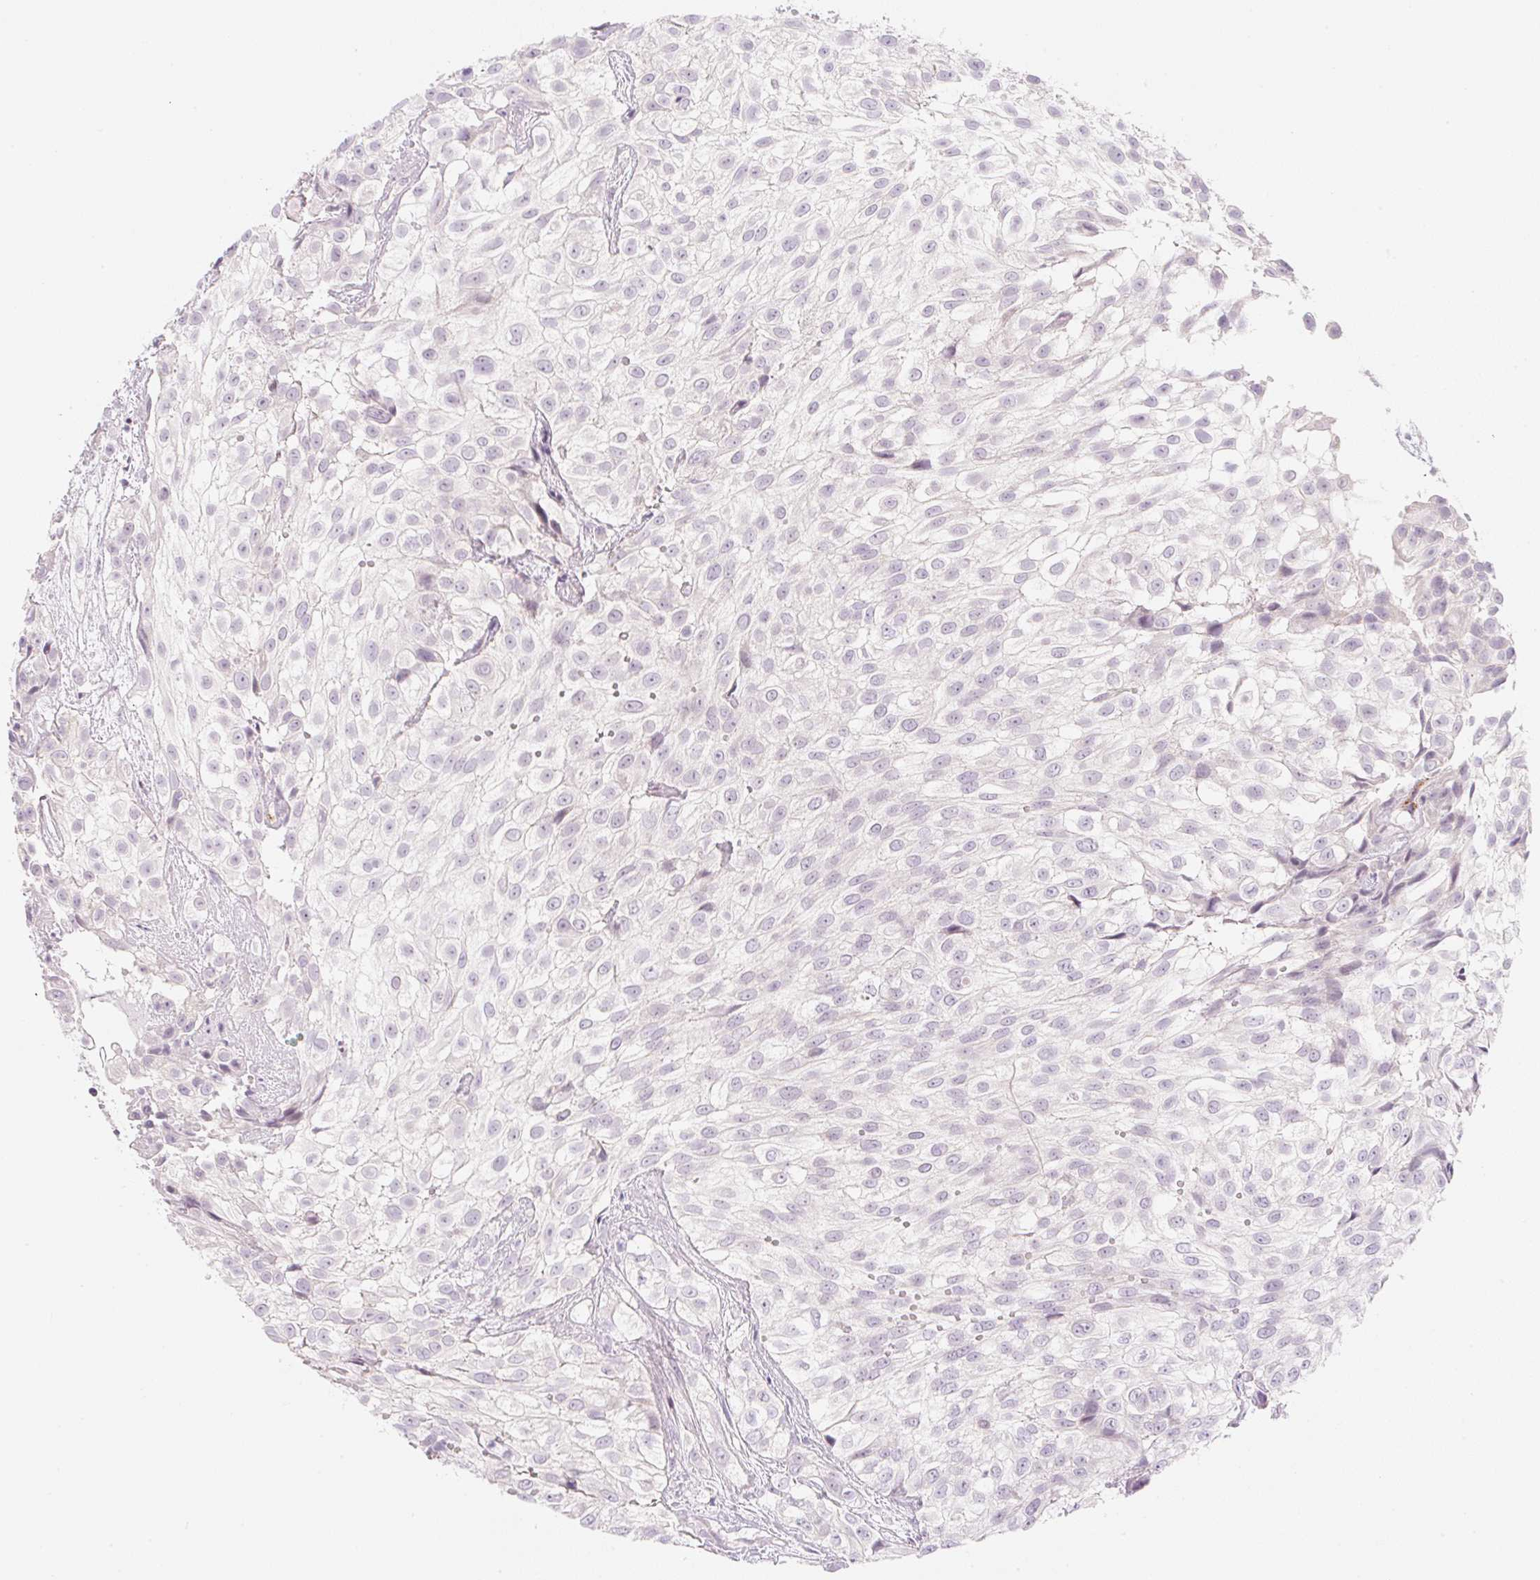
{"staining": {"intensity": "negative", "quantity": "none", "location": "none"}, "tissue": "urothelial cancer", "cell_type": "Tumor cells", "image_type": "cancer", "snomed": [{"axis": "morphology", "description": "Urothelial carcinoma, High grade"}, {"axis": "topography", "description": "Urinary bladder"}], "caption": "Tumor cells are negative for brown protein staining in urothelial carcinoma (high-grade). (DAB (3,3'-diaminobenzidine) IHC with hematoxylin counter stain).", "gene": "CASKIN1", "patient": {"sex": "male", "age": 56}}